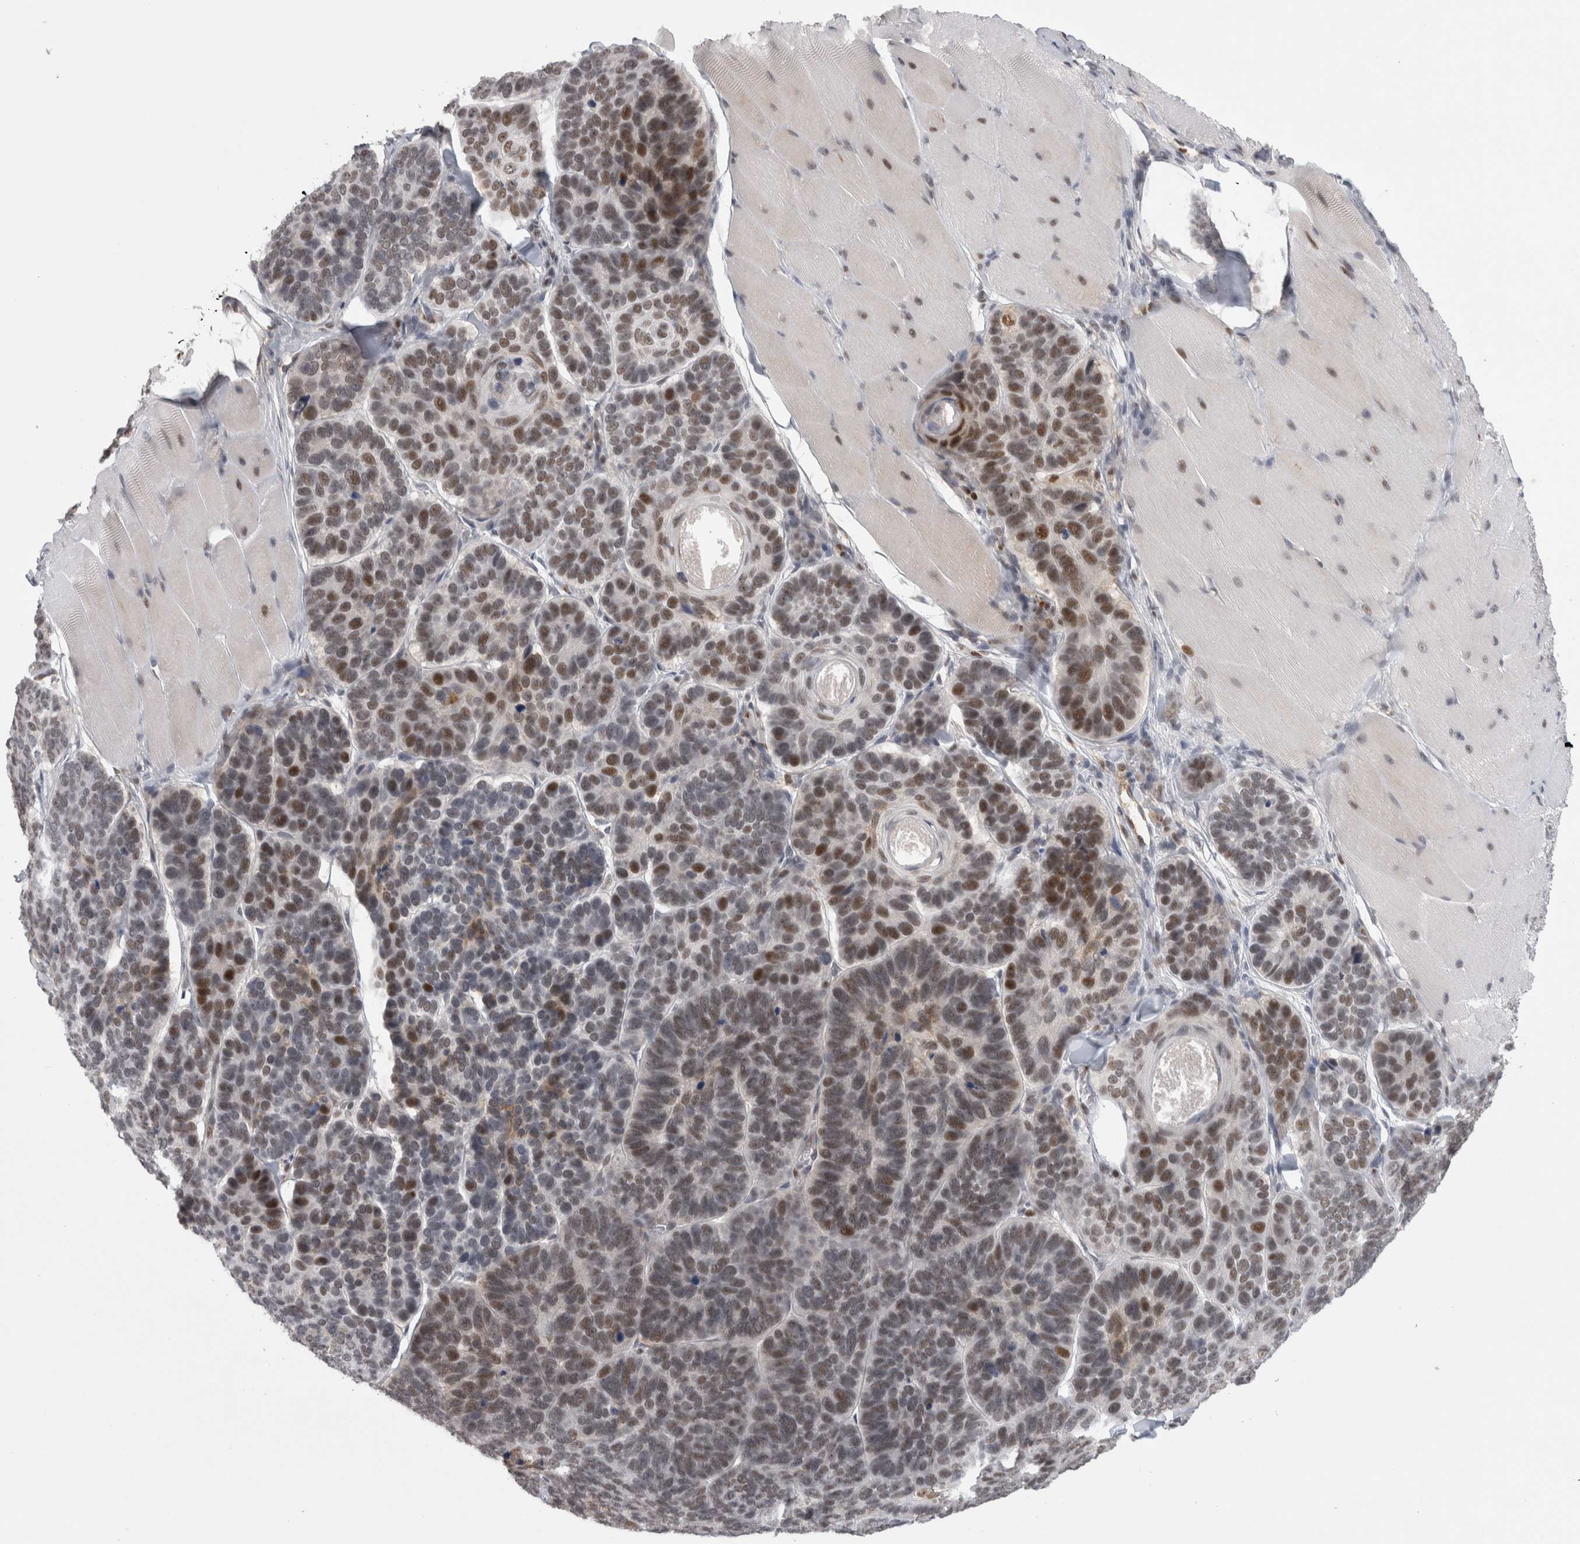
{"staining": {"intensity": "moderate", "quantity": "25%-75%", "location": "nuclear"}, "tissue": "skin cancer", "cell_type": "Tumor cells", "image_type": "cancer", "snomed": [{"axis": "morphology", "description": "Basal cell carcinoma"}, {"axis": "topography", "description": "Skin"}], "caption": "Human skin cancer stained with a protein marker demonstrates moderate staining in tumor cells.", "gene": "SRARP", "patient": {"sex": "male", "age": 62}}